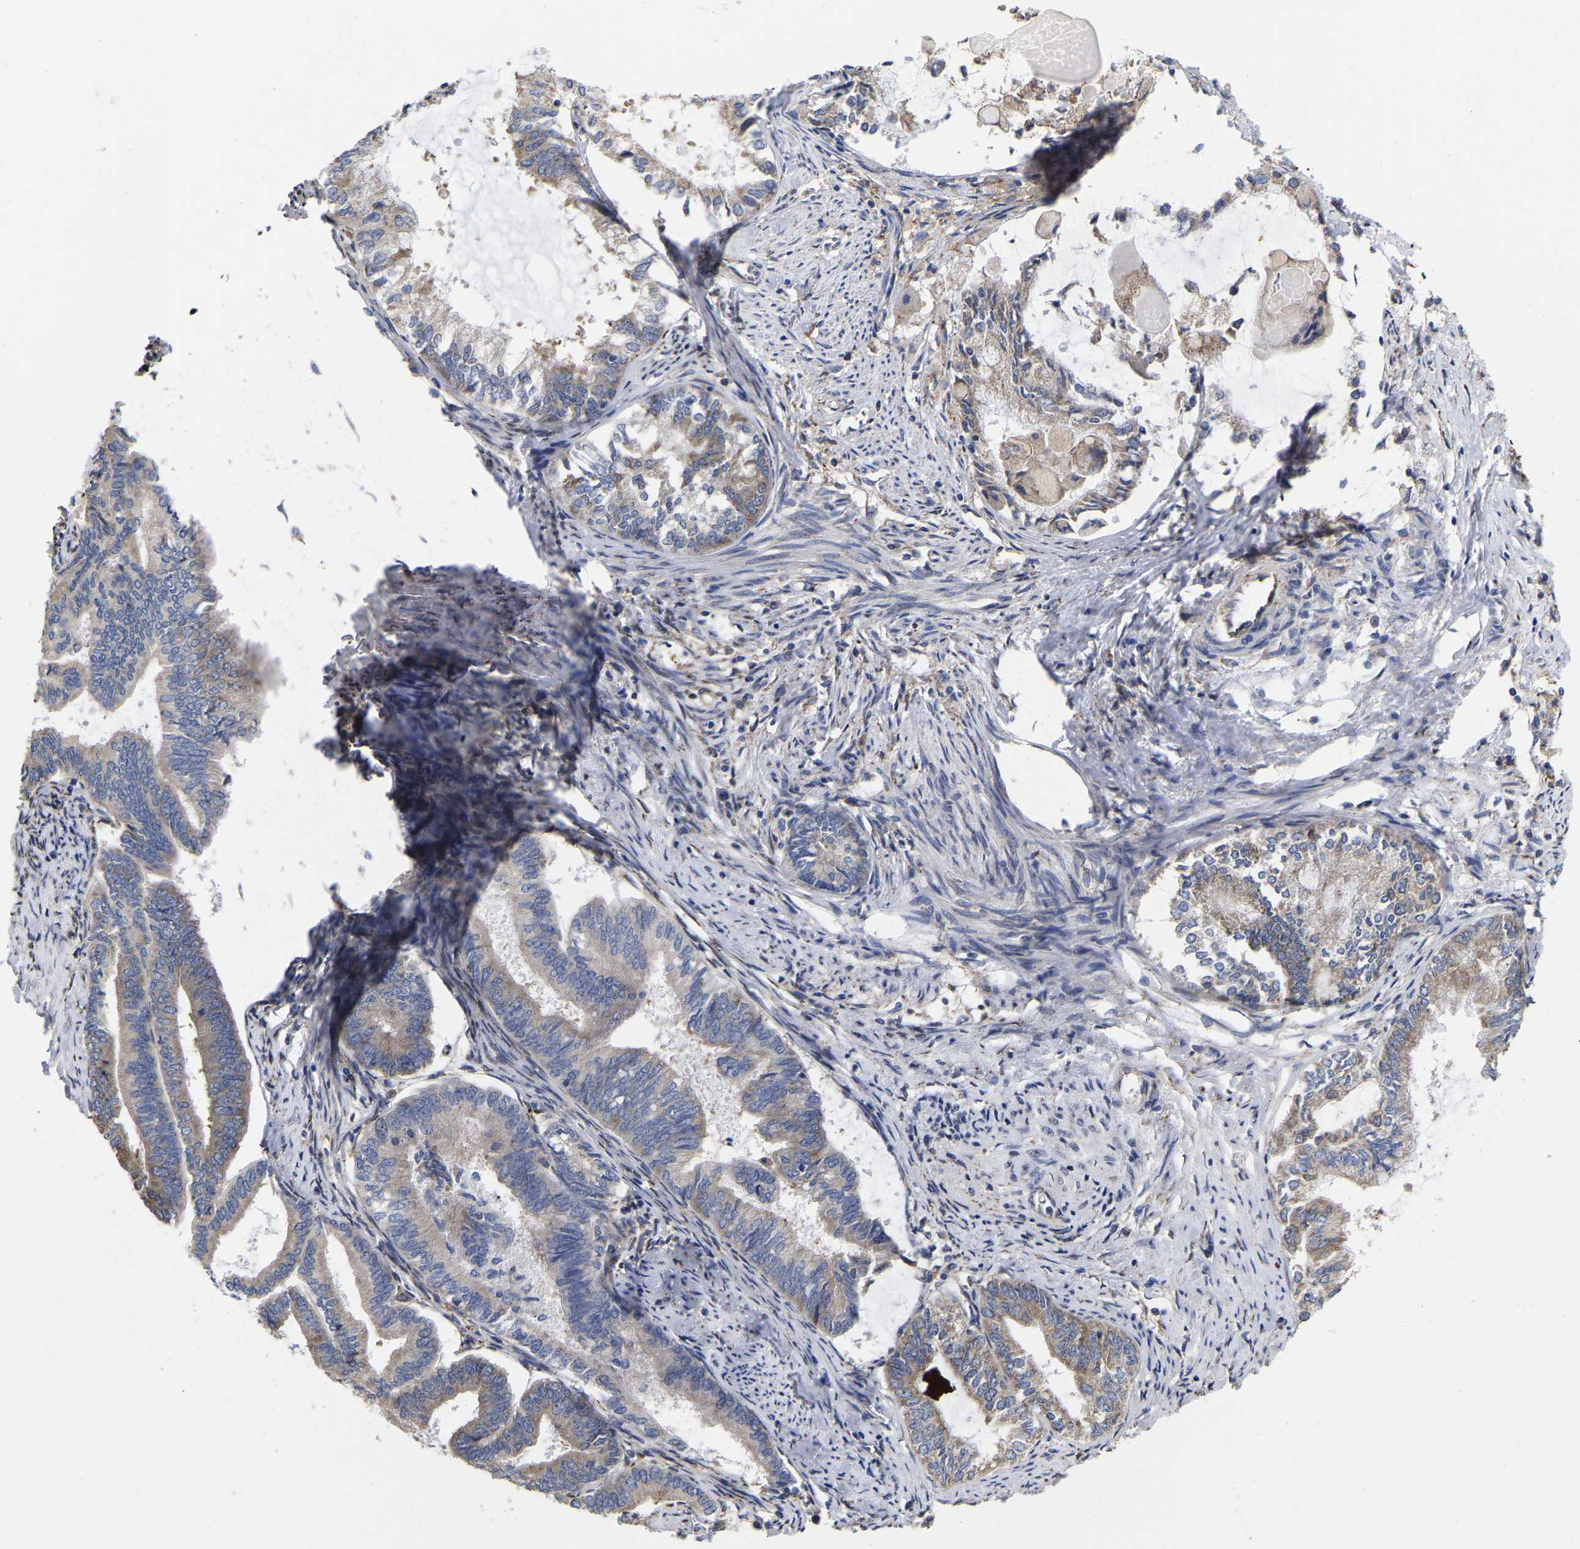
{"staining": {"intensity": "moderate", "quantity": "25%-75%", "location": "cytoplasmic/membranous"}, "tissue": "endometrial cancer", "cell_type": "Tumor cells", "image_type": "cancer", "snomed": [{"axis": "morphology", "description": "Adenocarcinoma, NOS"}, {"axis": "topography", "description": "Endometrium"}], "caption": "Immunohistochemistry (IHC) (DAB) staining of endometrial cancer exhibits moderate cytoplasmic/membranous protein staining in about 25%-75% of tumor cells. (IHC, brightfield microscopy, high magnification).", "gene": "CFAP298", "patient": {"sex": "female", "age": 86}}